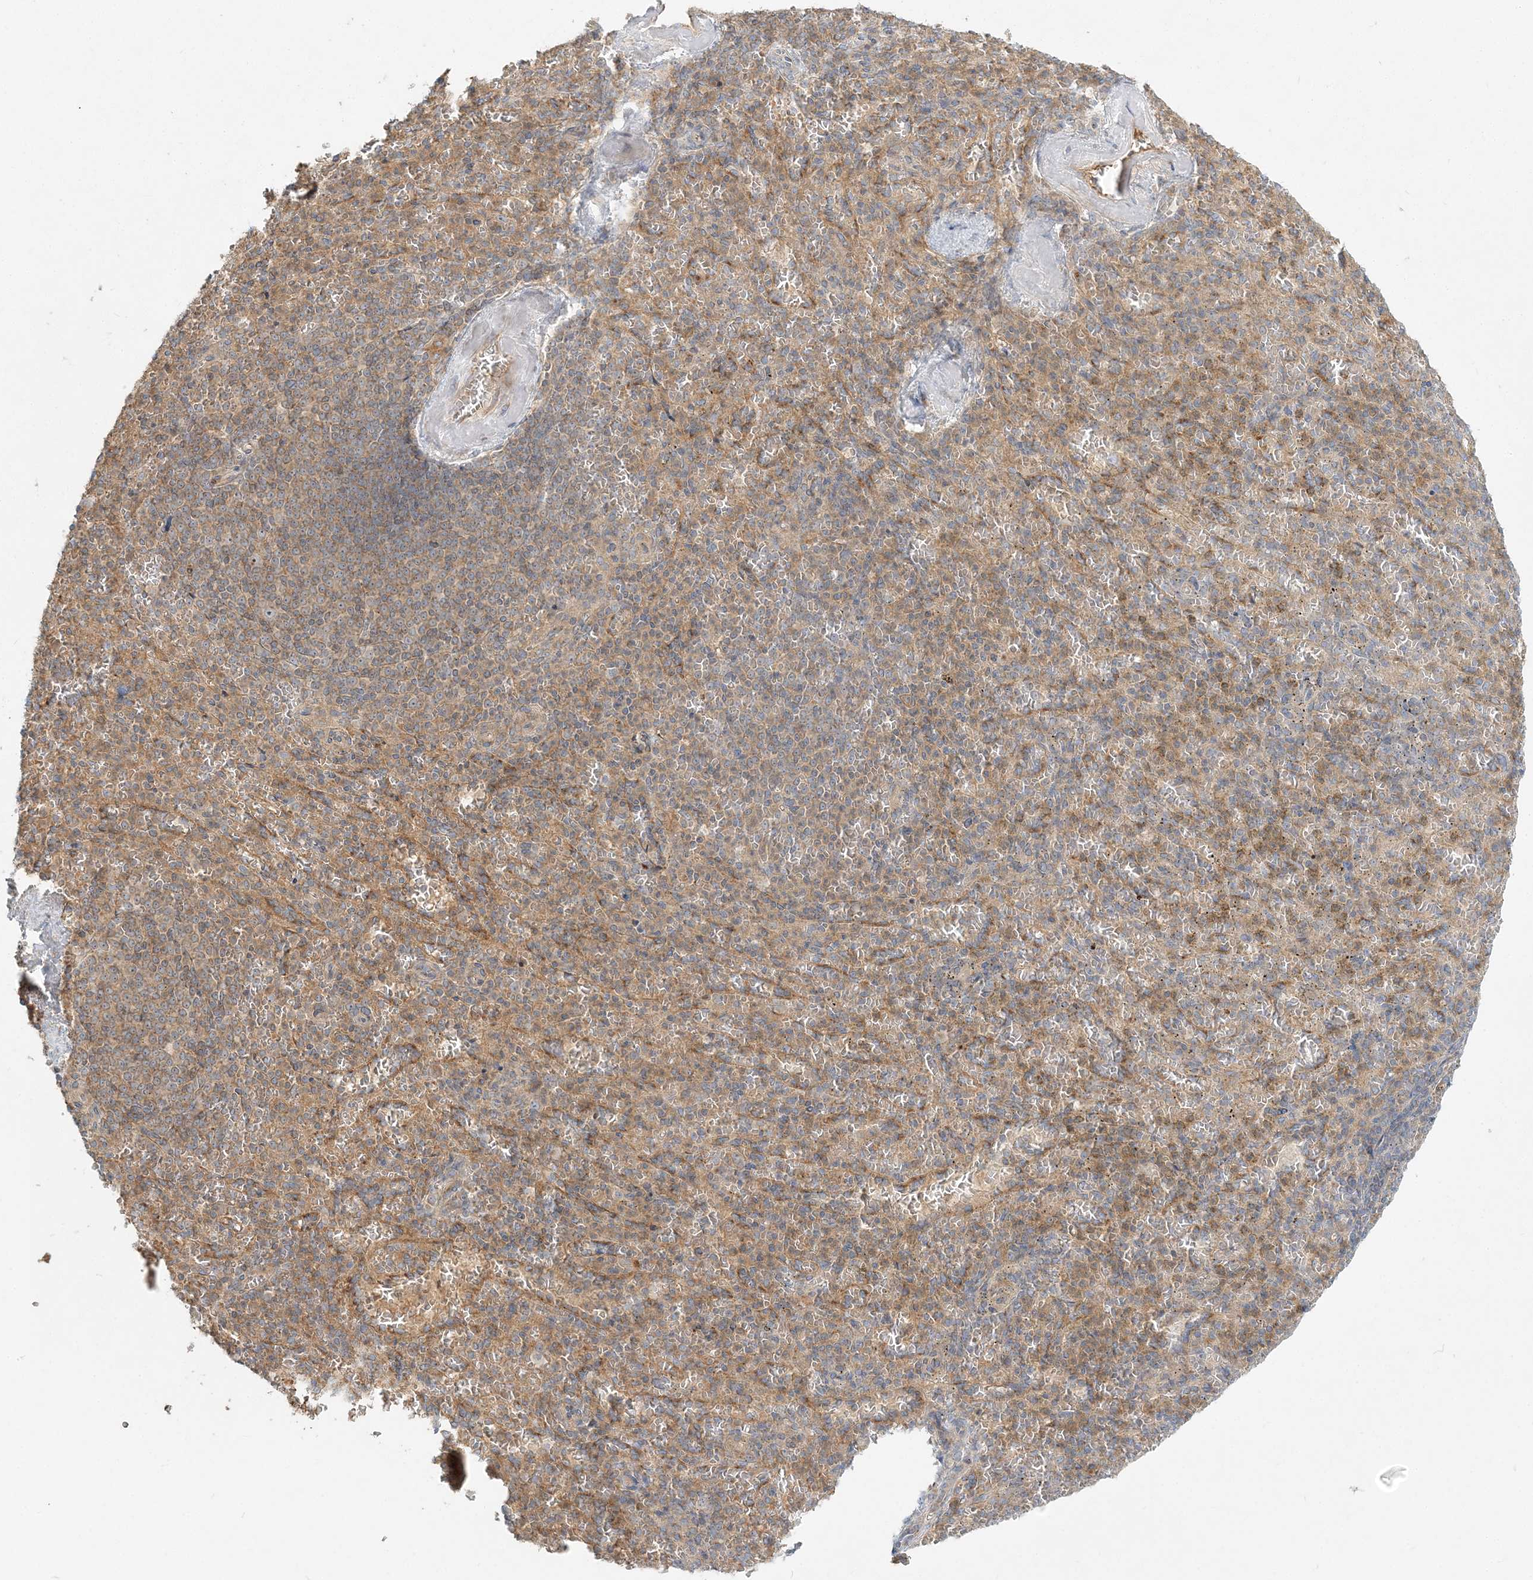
{"staining": {"intensity": "weak", "quantity": "25%-75%", "location": "cytoplasmic/membranous"}, "tissue": "spleen", "cell_type": "Cells in red pulp", "image_type": "normal", "snomed": [{"axis": "morphology", "description": "Normal tissue, NOS"}, {"axis": "topography", "description": "Spleen"}], "caption": "Immunohistochemical staining of normal spleen demonstrates low levels of weak cytoplasmic/membranous staining in approximately 25%-75% of cells in red pulp.", "gene": "AP1AR", "patient": {"sex": "female", "age": 74}}